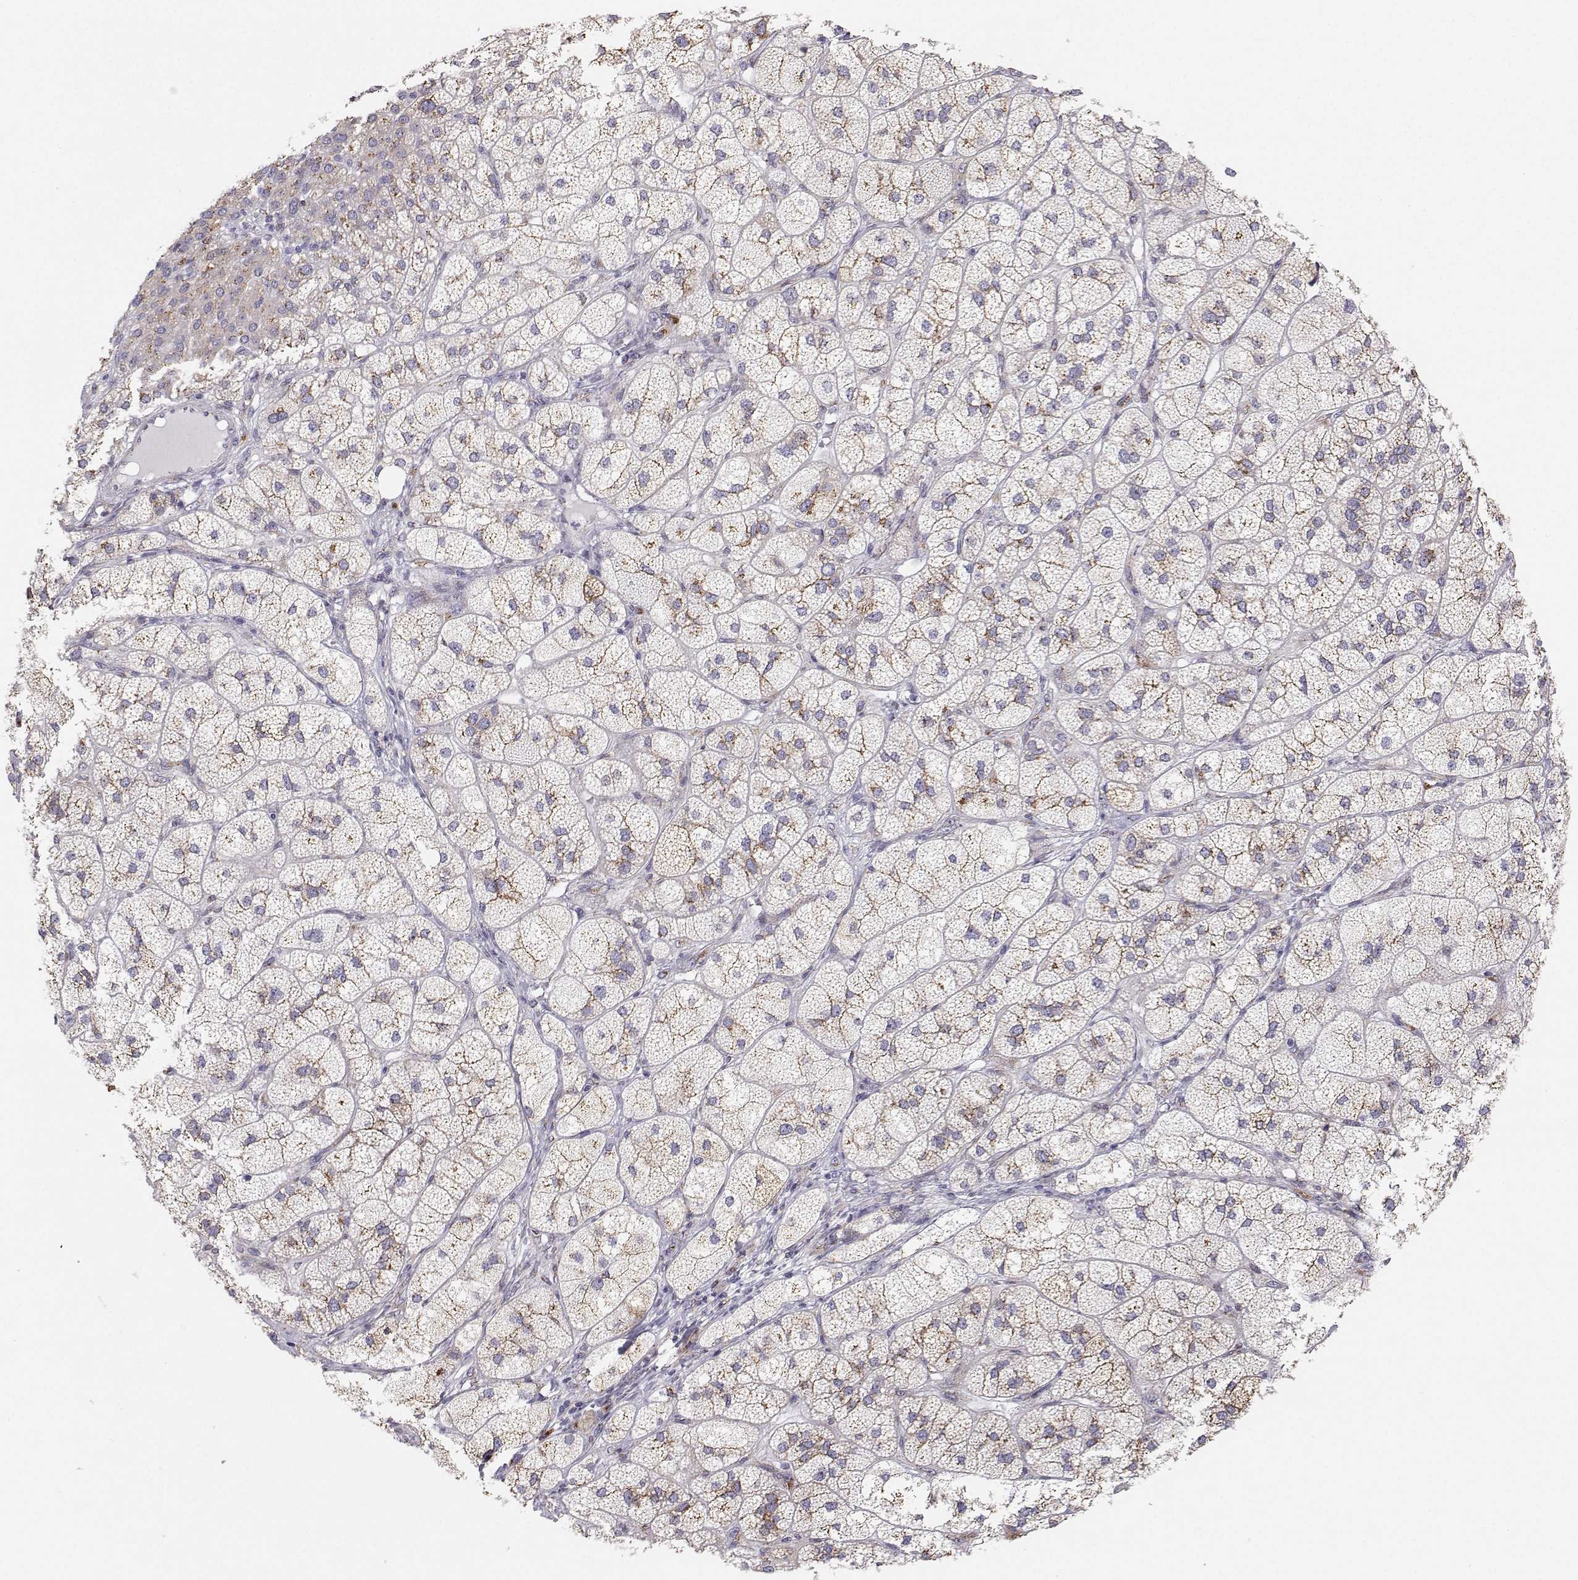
{"staining": {"intensity": "moderate", "quantity": "25%-75%", "location": "cytoplasmic/membranous"}, "tissue": "adrenal gland", "cell_type": "Glandular cells", "image_type": "normal", "snomed": [{"axis": "morphology", "description": "Normal tissue, NOS"}, {"axis": "topography", "description": "Adrenal gland"}], "caption": "The immunohistochemical stain shows moderate cytoplasmic/membranous staining in glandular cells of normal adrenal gland.", "gene": "STARD13", "patient": {"sex": "female", "age": 60}}